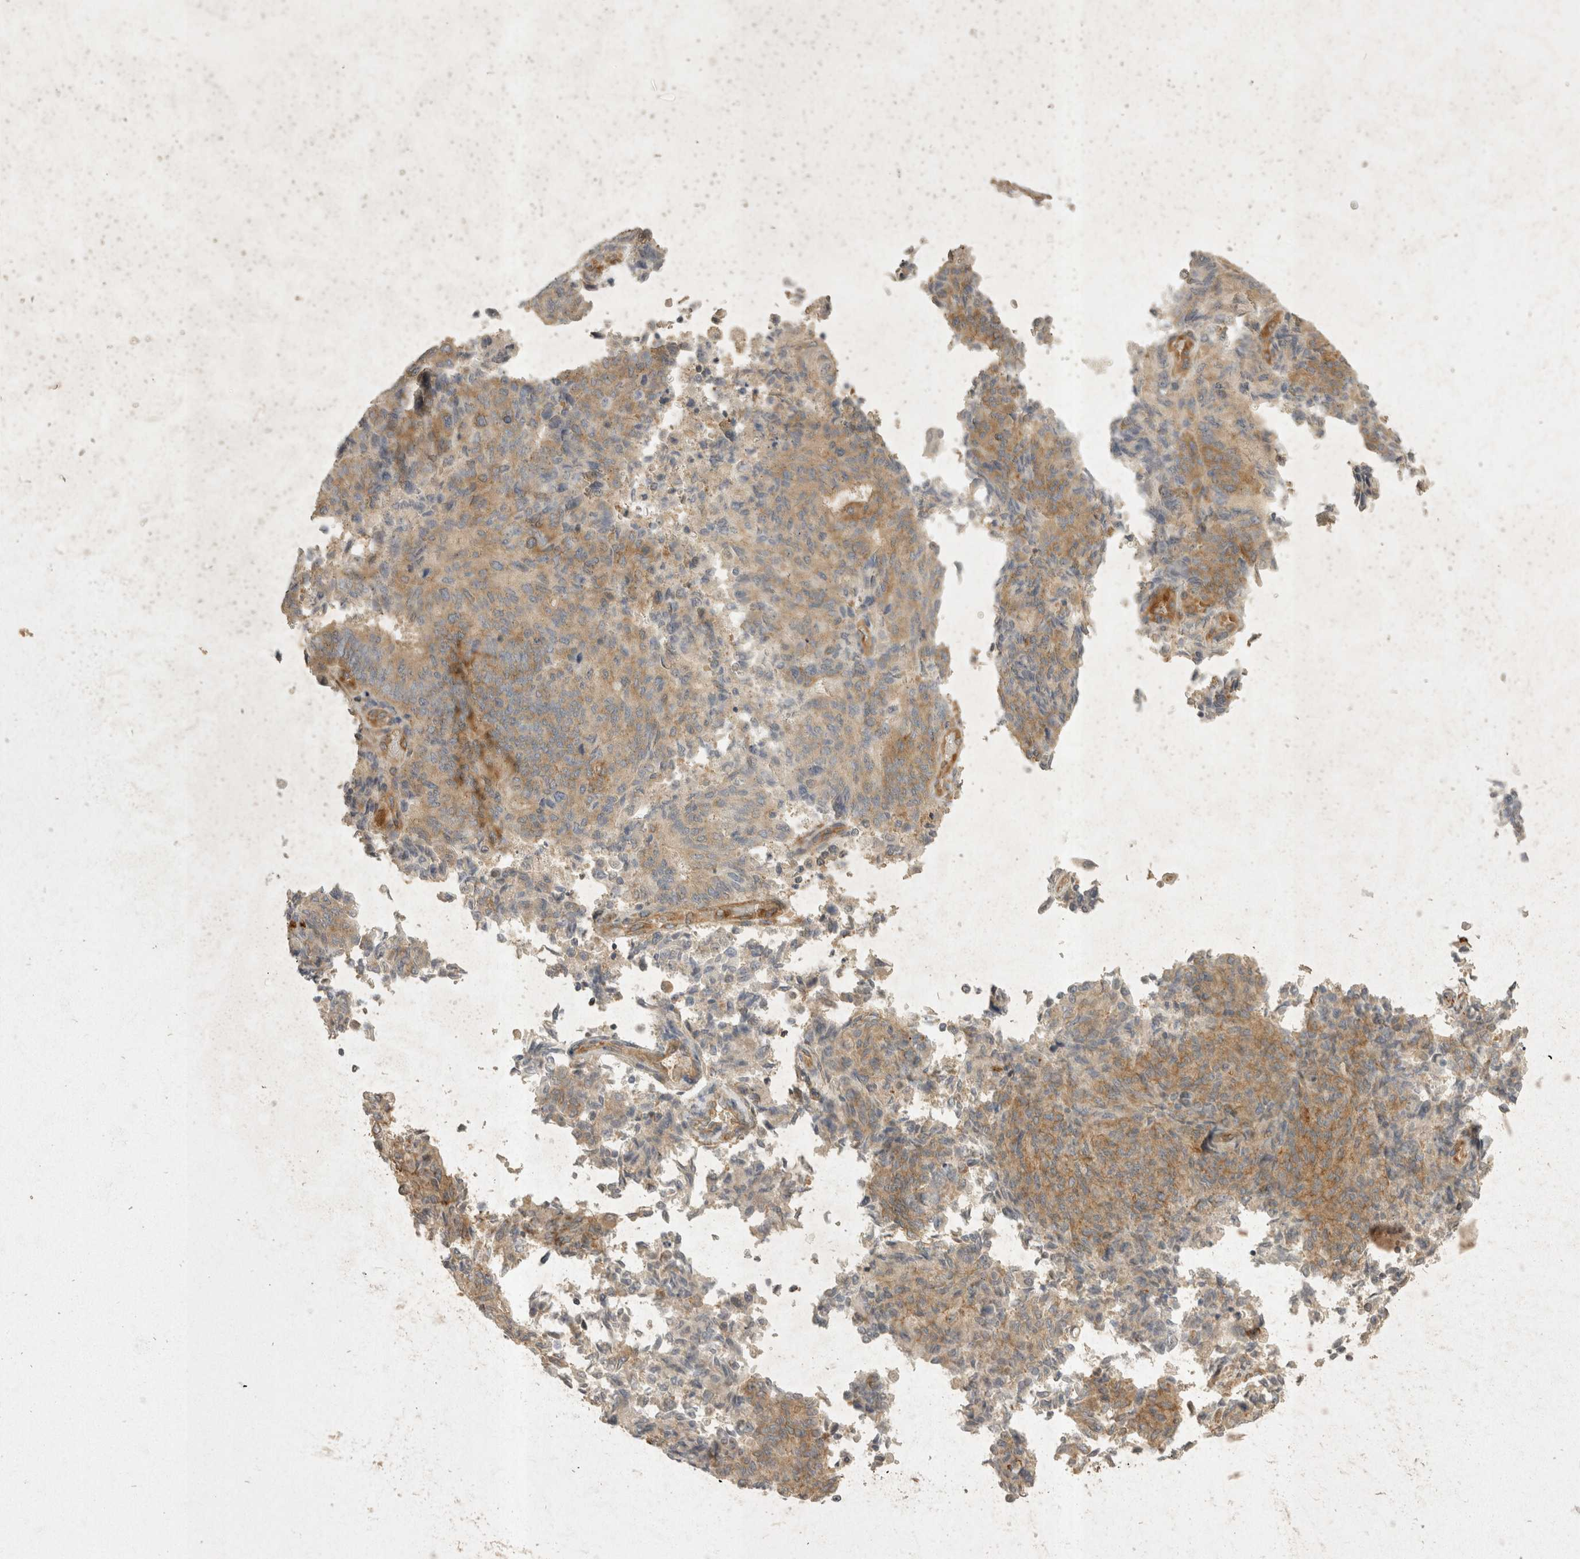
{"staining": {"intensity": "moderate", "quantity": "<25%", "location": "cytoplasmic/membranous"}, "tissue": "endometrial cancer", "cell_type": "Tumor cells", "image_type": "cancer", "snomed": [{"axis": "morphology", "description": "Adenocarcinoma, NOS"}, {"axis": "topography", "description": "Endometrium"}], "caption": "Tumor cells reveal low levels of moderate cytoplasmic/membranous expression in about <25% of cells in endometrial cancer (adenocarcinoma). Ihc stains the protein of interest in brown and the nuclei are stained blue.", "gene": "EIF4G3", "patient": {"sex": "female", "age": 80}}